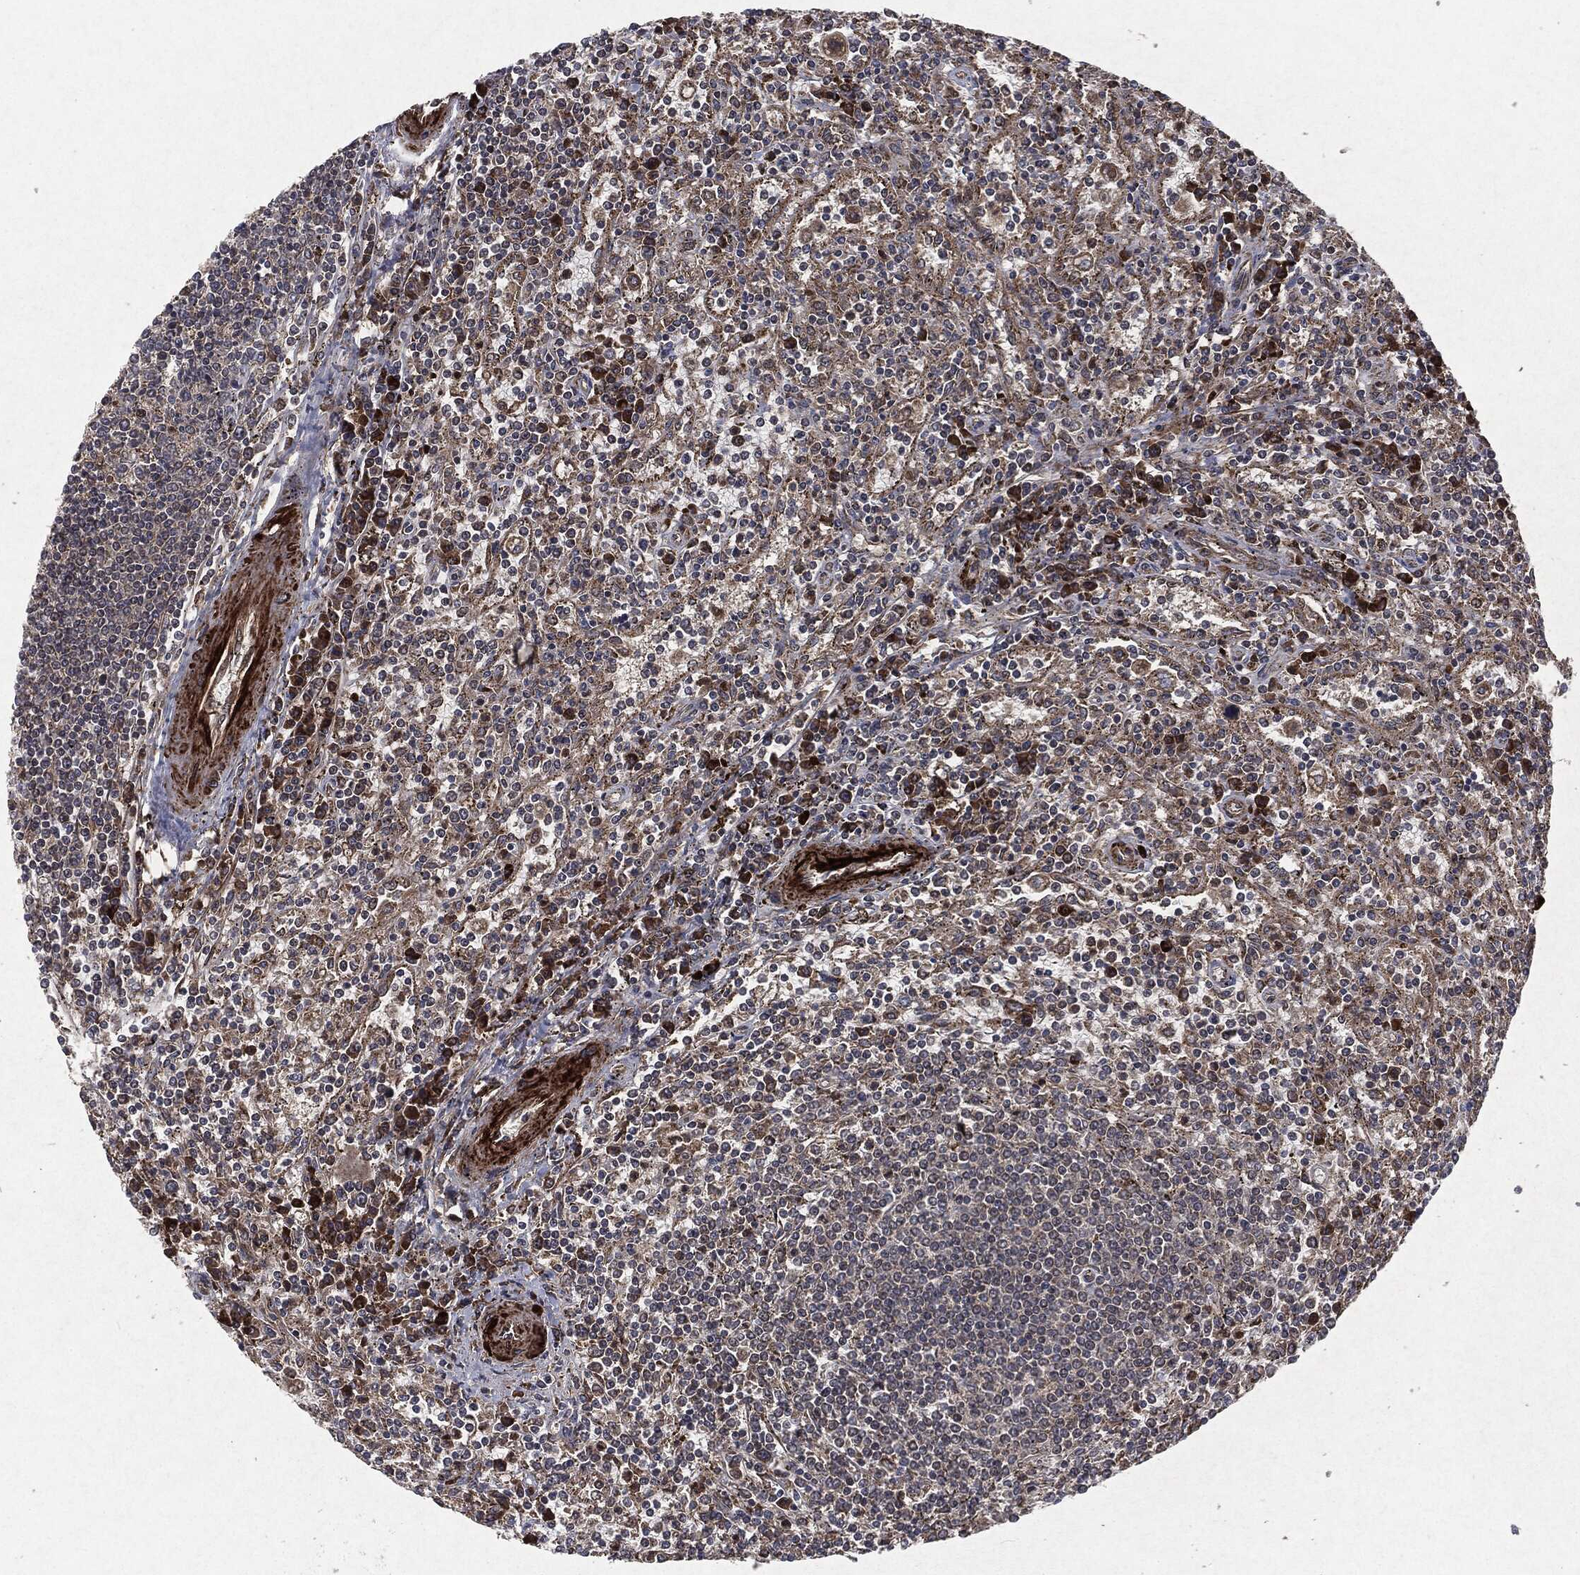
{"staining": {"intensity": "strong", "quantity": "<25%", "location": "cytoplasmic/membranous"}, "tissue": "lymphoma", "cell_type": "Tumor cells", "image_type": "cancer", "snomed": [{"axis": "morphology", "description": "Malignant lymphoma, non-Hodgkin's type, Low grade"}, {"axis": "topography", "description": "Spleen"}], "caption": "Immunohistochemistry staining of lymphoma, which demonstrates medium levels of strong cytoplasmic/membranous staining in about <25% of tumor cells indicating strong cytoplasmic/membranous protein expression. The staining was performed using DAB (3,3'-diaminobenzidine) (brown) for protein detection and nuclei were counterstained in hematoxylin (blue).", "gene": "RAF1", "patient": {"sex": "male", "age": 62}}